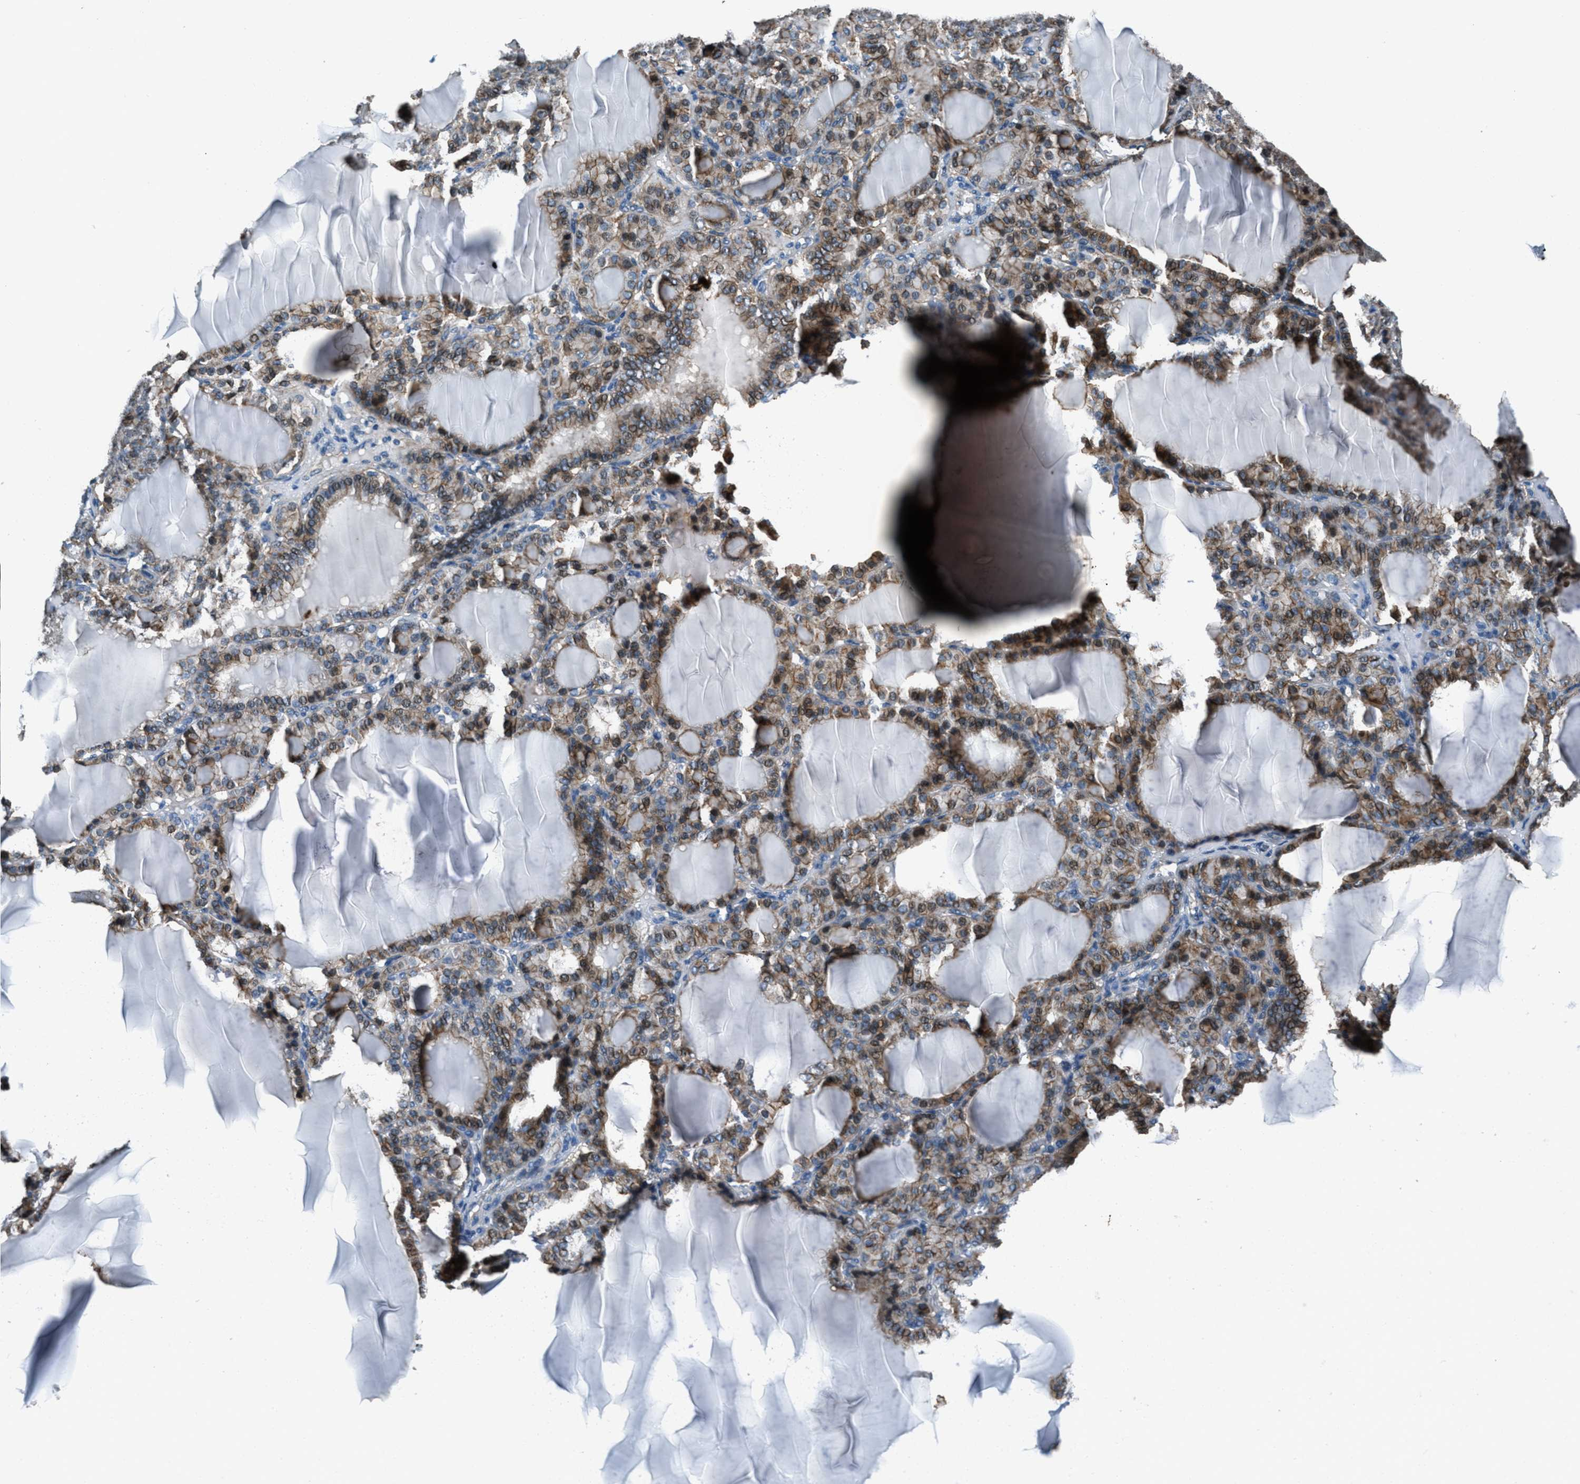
{"staining": {"intensity": "moderate", "quantity": ">75%", "location": "cytoplasmic/membranous,nuclear"}, "tissue": "thyroid gland", "cell_type": "Glandular cells", "image_type": "normal", "snomed": [{"axis": "morphology", "description": "Normal tissue, NOS"}, {"axis": "topography", "description": "Thyroid gland"}], "caption": "Protein expression analysis of unremarkable human thyroid gland reveals moderate cytoplasmic/membranous,nuclear positivity in approximately >75% of glandular cells.", "gene": "FBN1", "patient": {"sex": "female", "age": 28}}